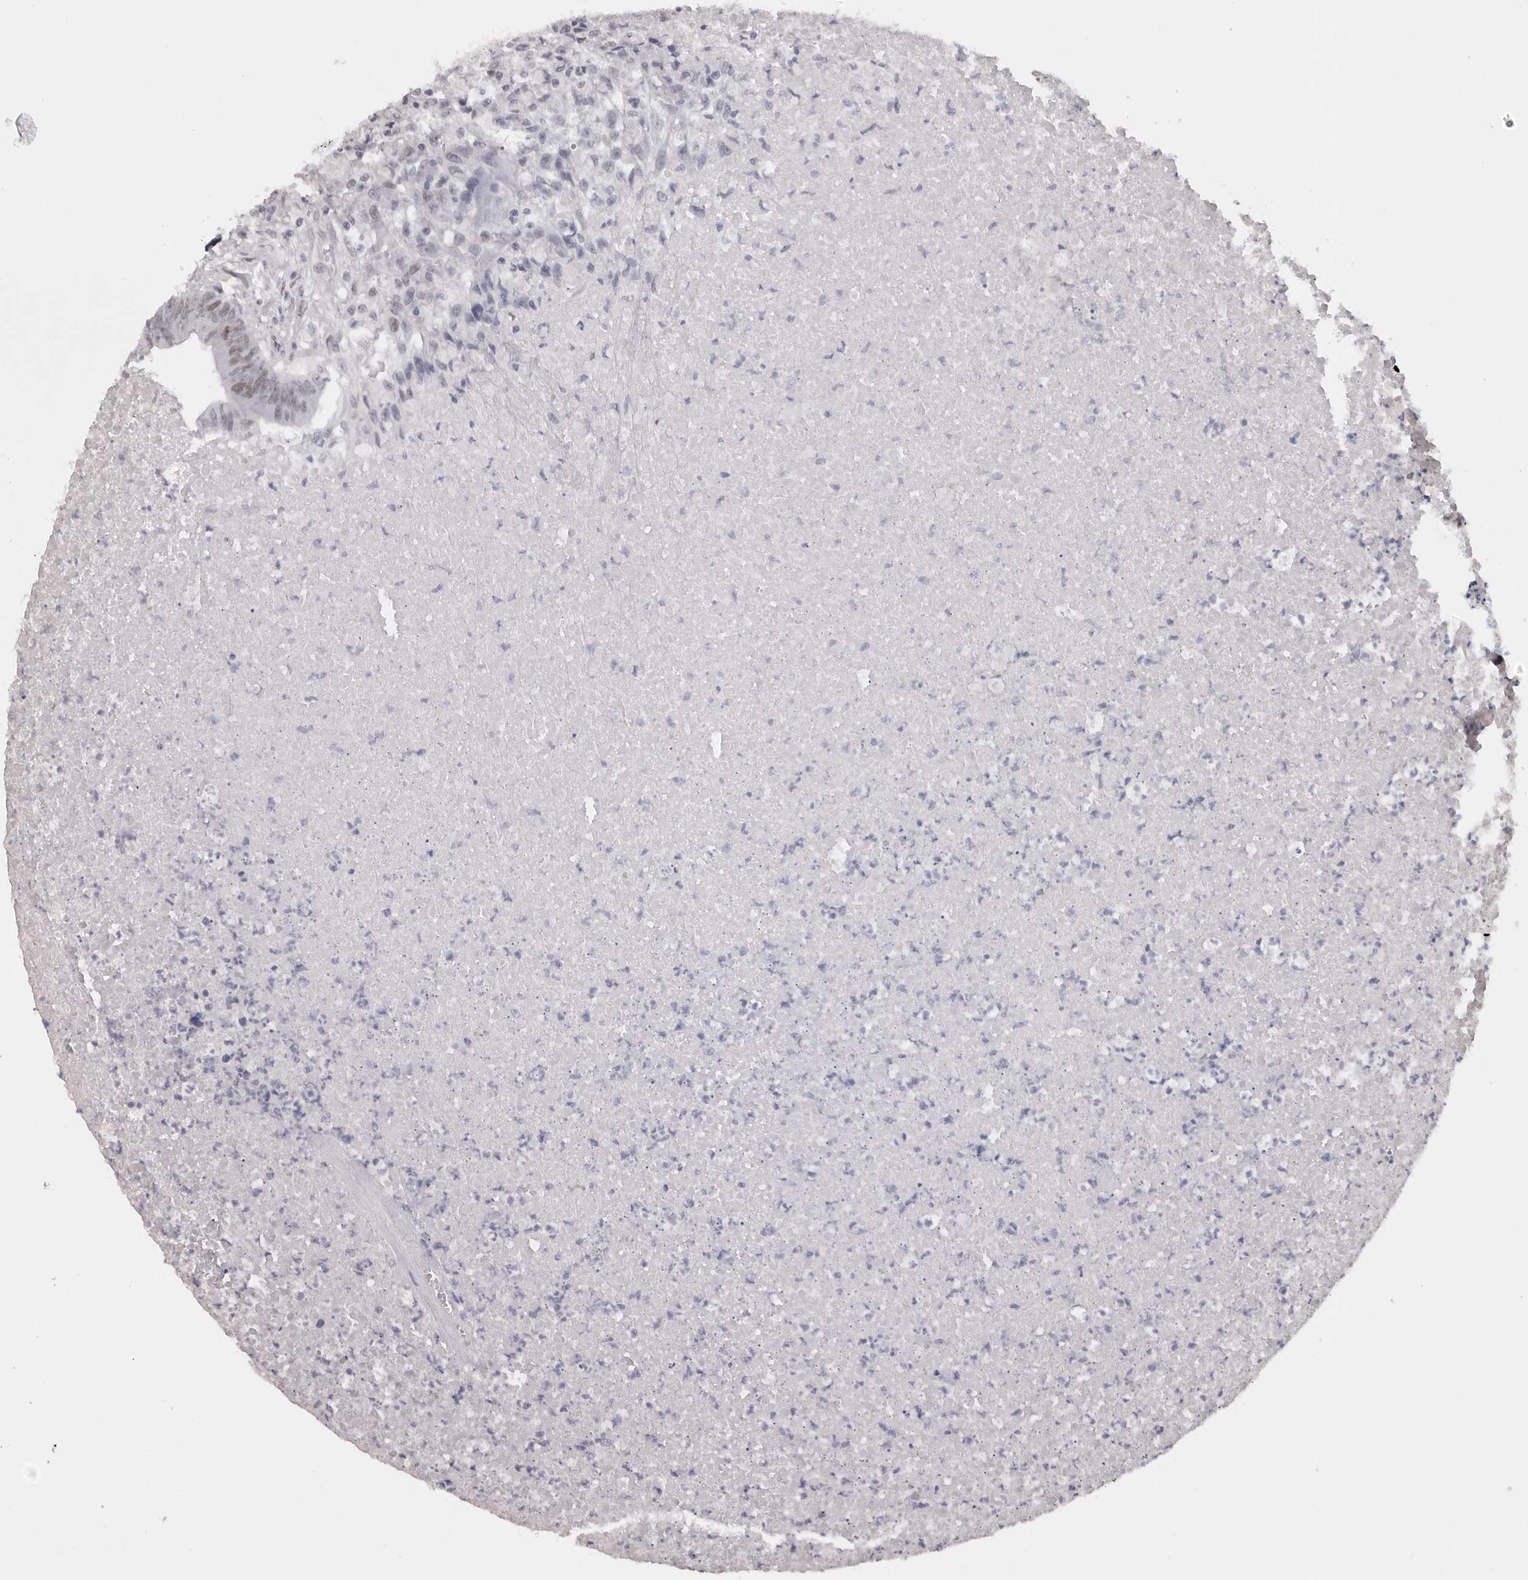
{"staining": {"intensity": "moderate", "quantity": ">75%", "location": "nuclear"}, "tissue": "colorectal cancer", "cell_type": "Tumor cells", "image_type": "cancer", "snomed": [{"axis": "morphology", "description": "Adenocarcinoma, NOS"}, {"axis": "topography", "description": "Colon"}], "caption": "Immunohistochemical staining of colorectal cancer reveals moderate nuclear protein positivity in approximately >75% of tumor cells. Immunohistochemistry (ihc) stains the protein of interest in brown and the nuclei are stained blue.", "gene": "TBX5", "patient": {"sex": "male", "age": 87}}